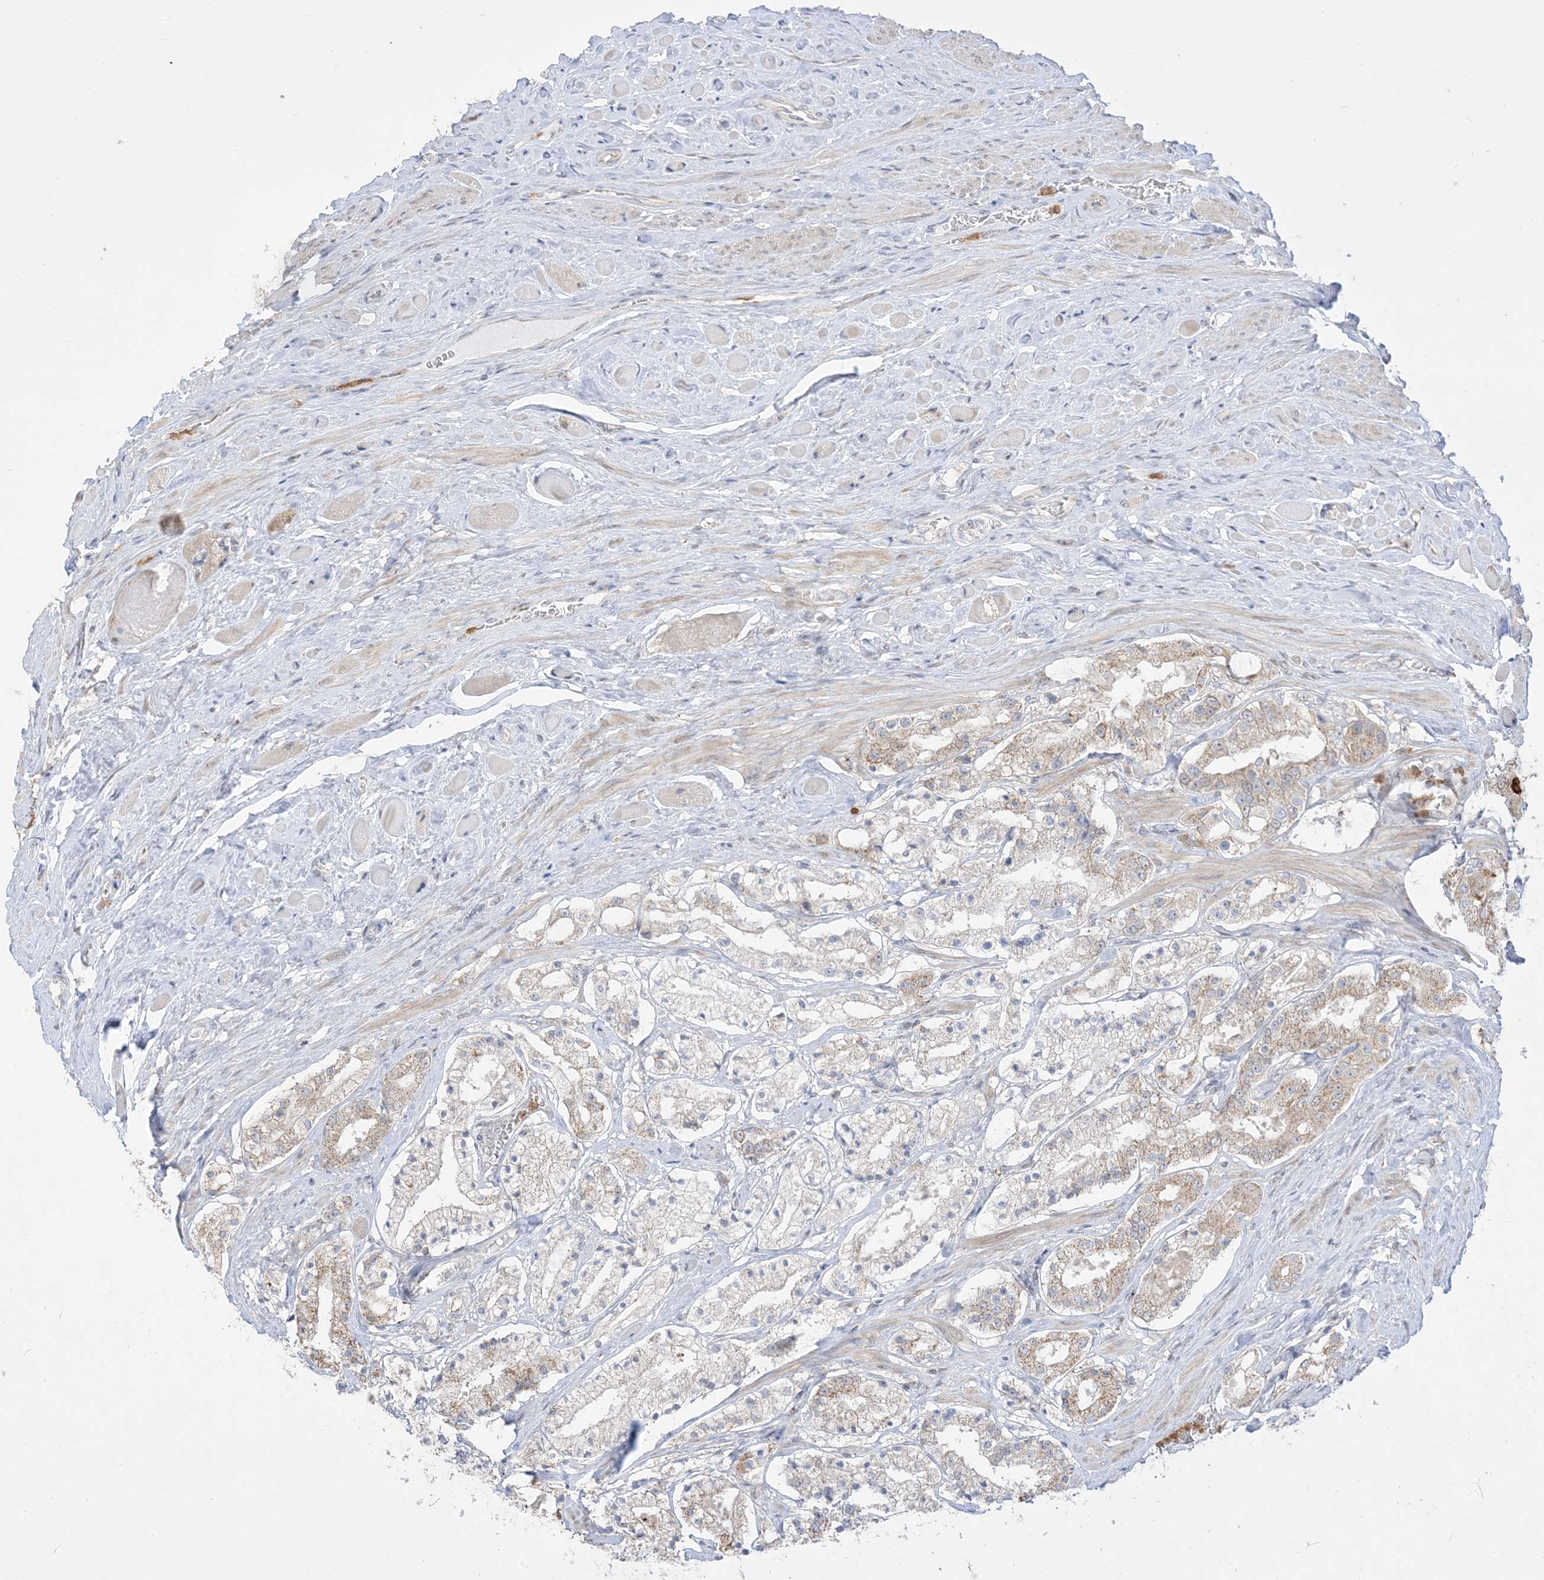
{"staining": {"intensity": "moderate", "quantity": ">75%", "location": "cytoplasmic/membranous"}, "tissue": "prostate cancer", "cell_type": "Tumor cells", "image_type": "cancer", "snomed": [{"axis": "morphology", "description": "Adenocarcinoma, High grade"}, {"axis": "topography", "description": "Prostate"}], "caption": "A brown stain highlights moderate cytoplasmic/membranous positivity of a protein in prostate high-grade adenocarcinoma tumor cells.", "gene": "KANSL3", "patient": {"sex": "male", "age": 64}}